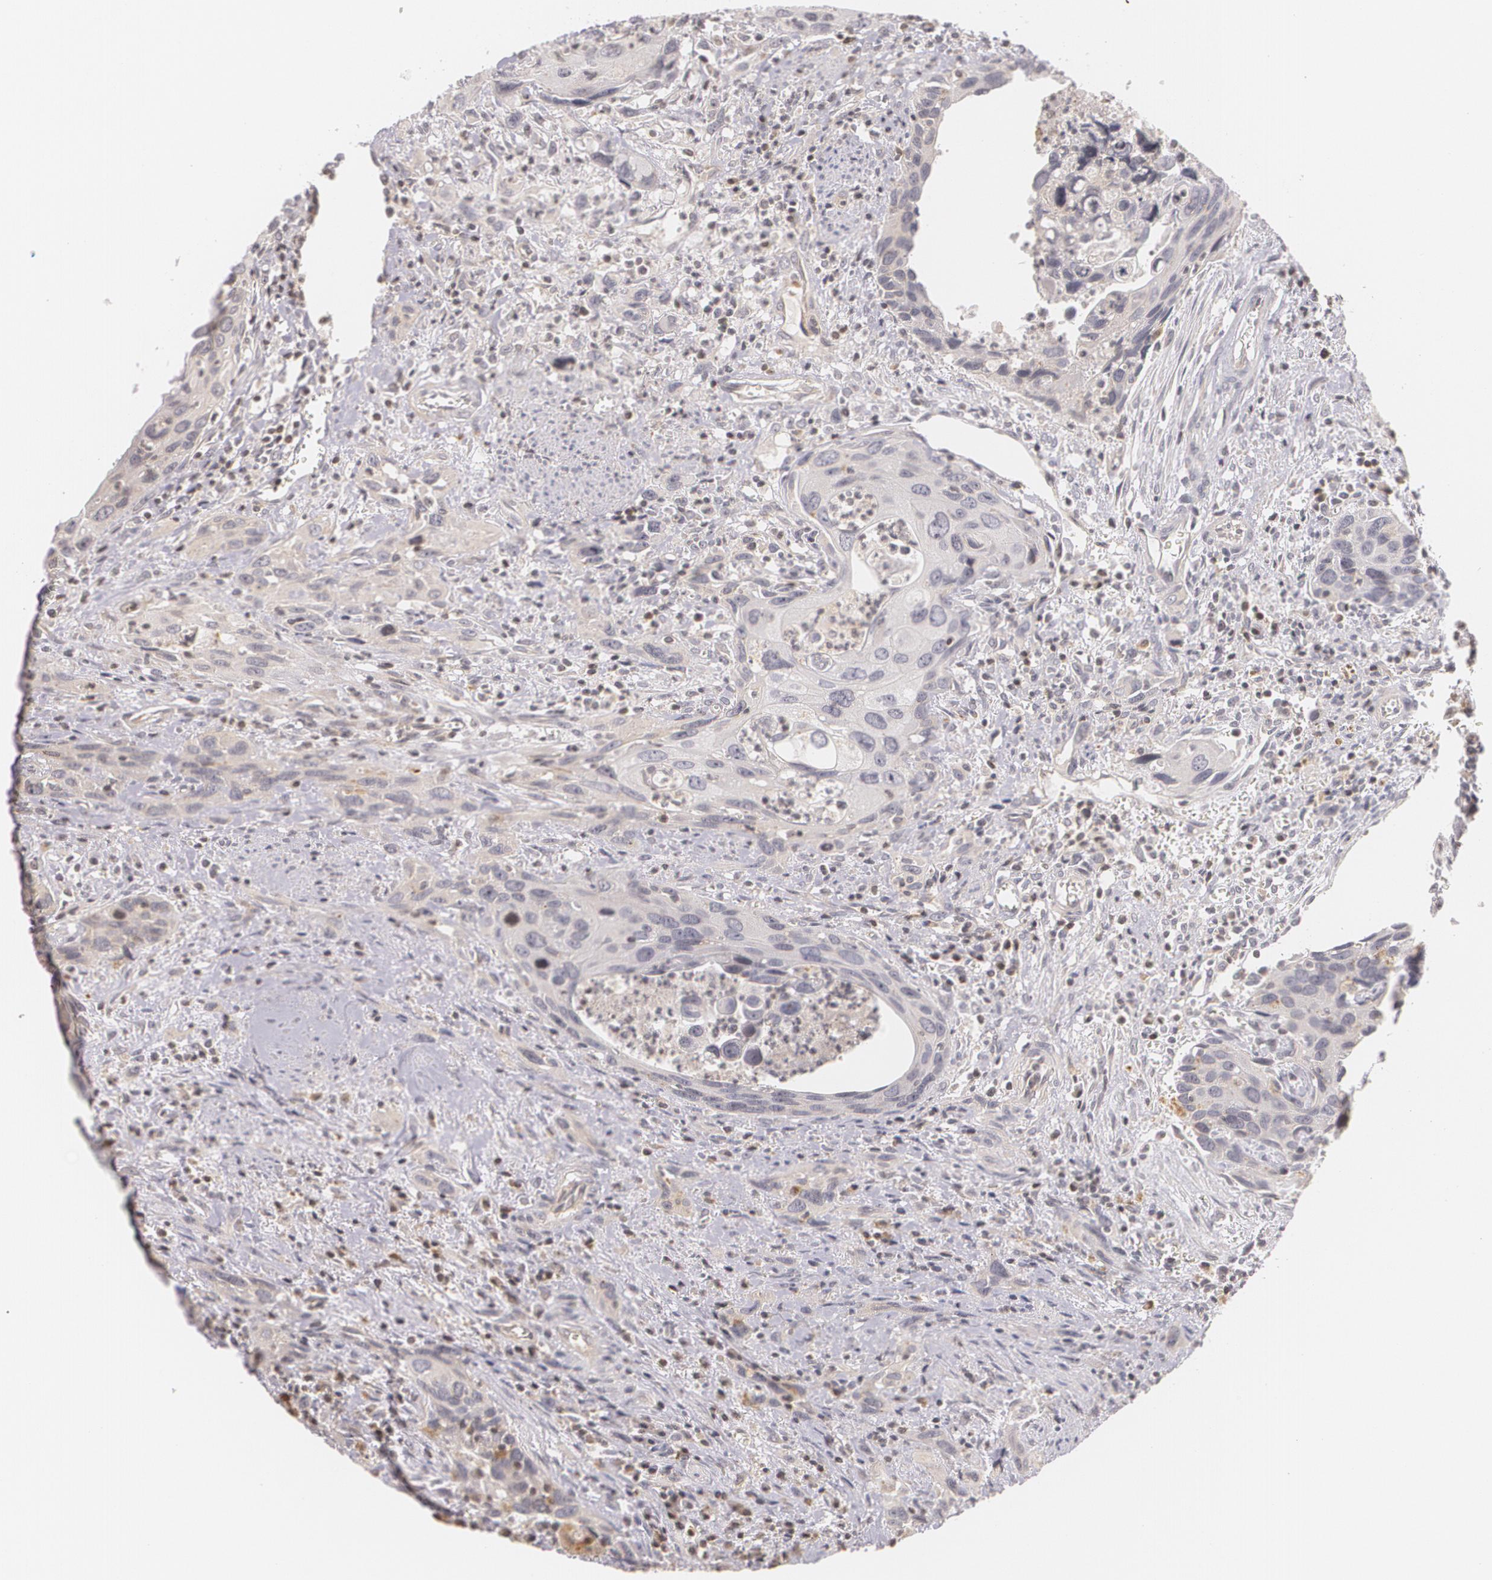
{"staining": {"intensity": "weak", "quantity": "<25%", "location": "cytoplasmic/membranous"}, "tissue": "urothelial cancer", "cell_type": "Tumor cells", "image_type": "cancer", "snomed": [{"axis": "morphology", "description": "Urothelial carcinoma, High grade"}, {"axis": "topography", "description": "Urinary bladder"}], "caption": "Immunohistochemistry of human urothelial carcinoma (high-grade) reveals no positivity in tumor cells.", "gene": "VAV3", "patient": {"sex": "male", "age": 71}}